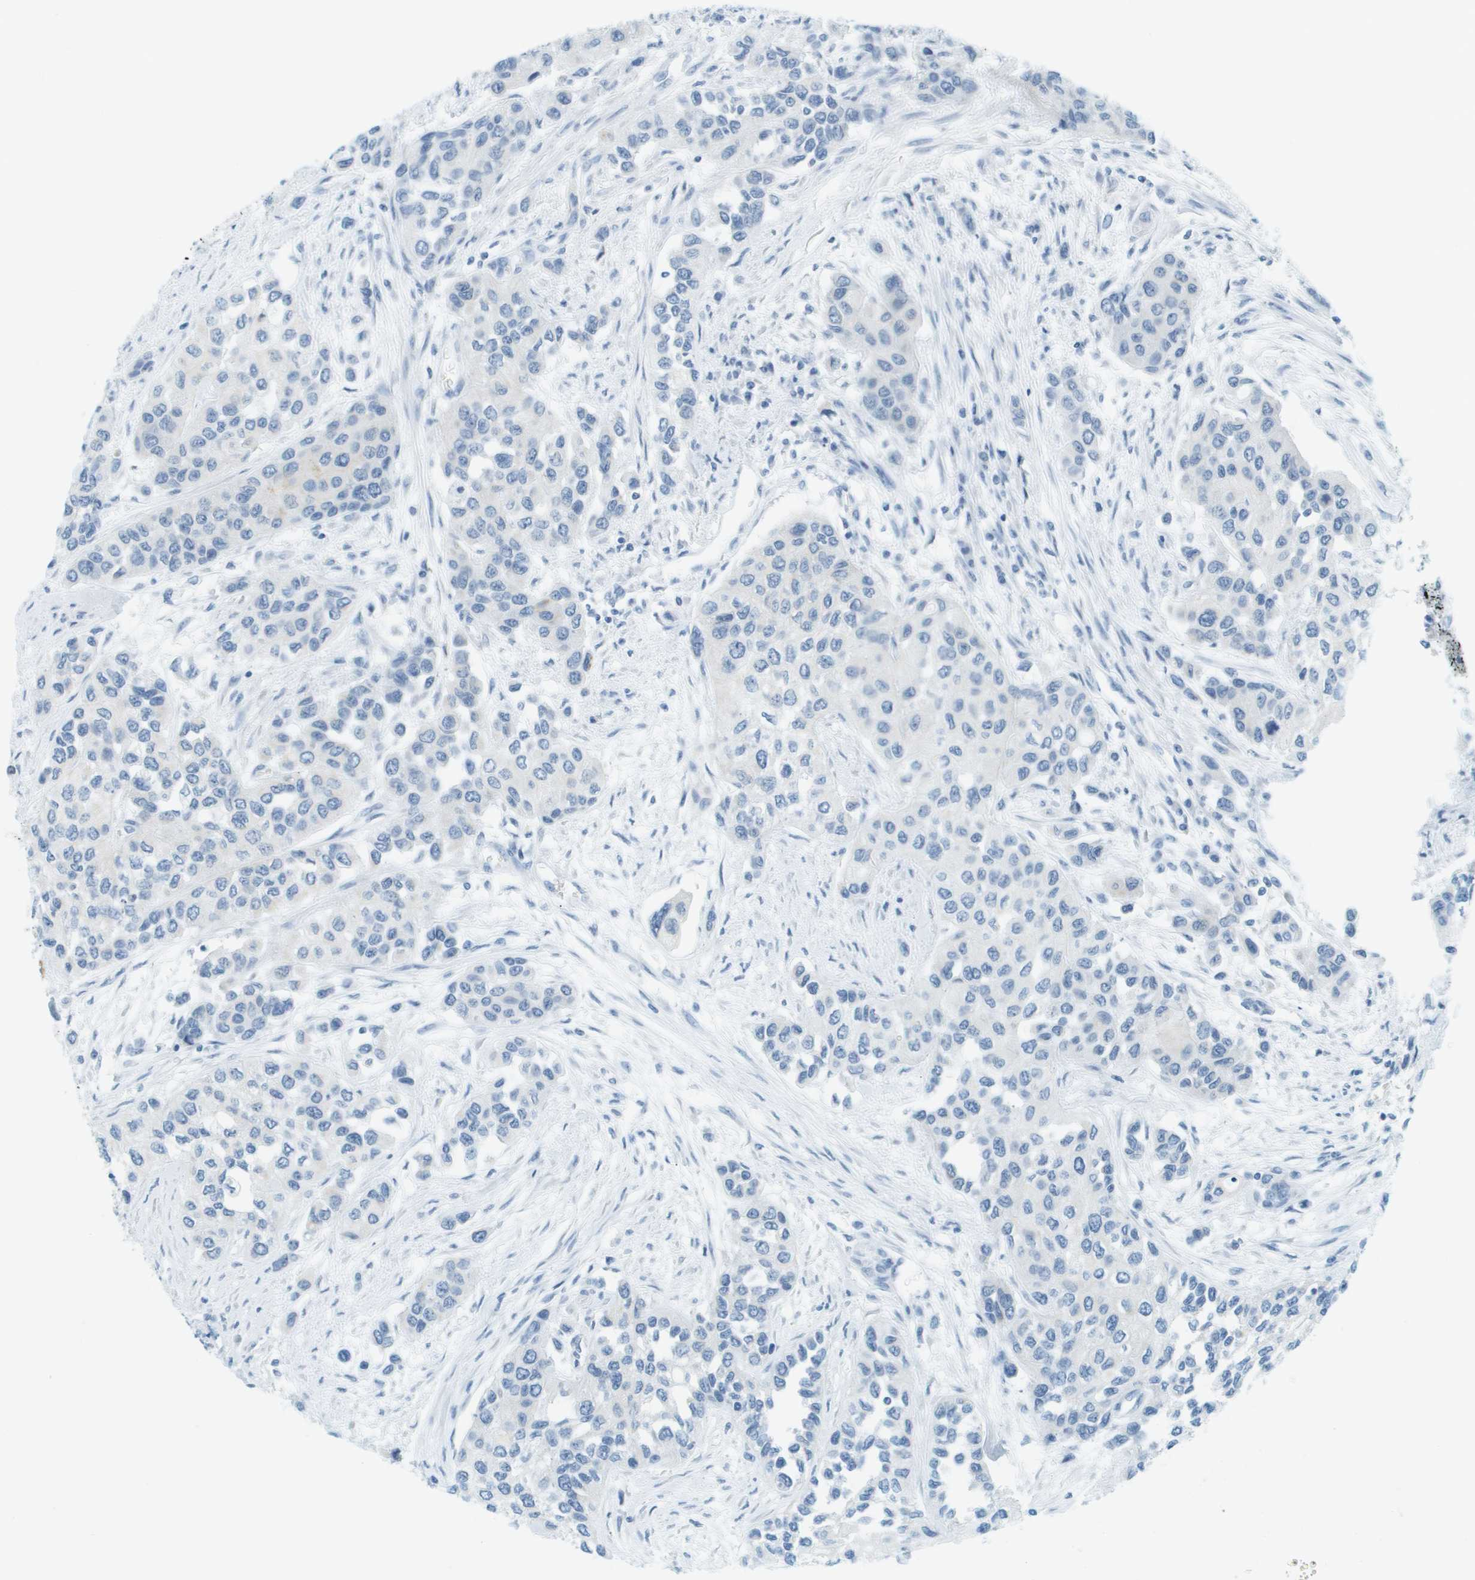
{"staining": {"intensity": "negative", "quantity": "none", "location": "none"}, "tissue": "urothelial cancer", "cell_type": "Tumor cells", "image_type": "cancer", "snomed": [{"axis": "morphology", "description": "Urothelial carcinoma, High grade"}, {"axis": "topography", "description": "Urinary bladder"}], "caption": "This is a micrograph of immunohistochemistry staining of urothelial cancer, which shows no expression in tumor cells.", "gene": "SMYD5", "patient": {"sex": "female", "age": 56}}